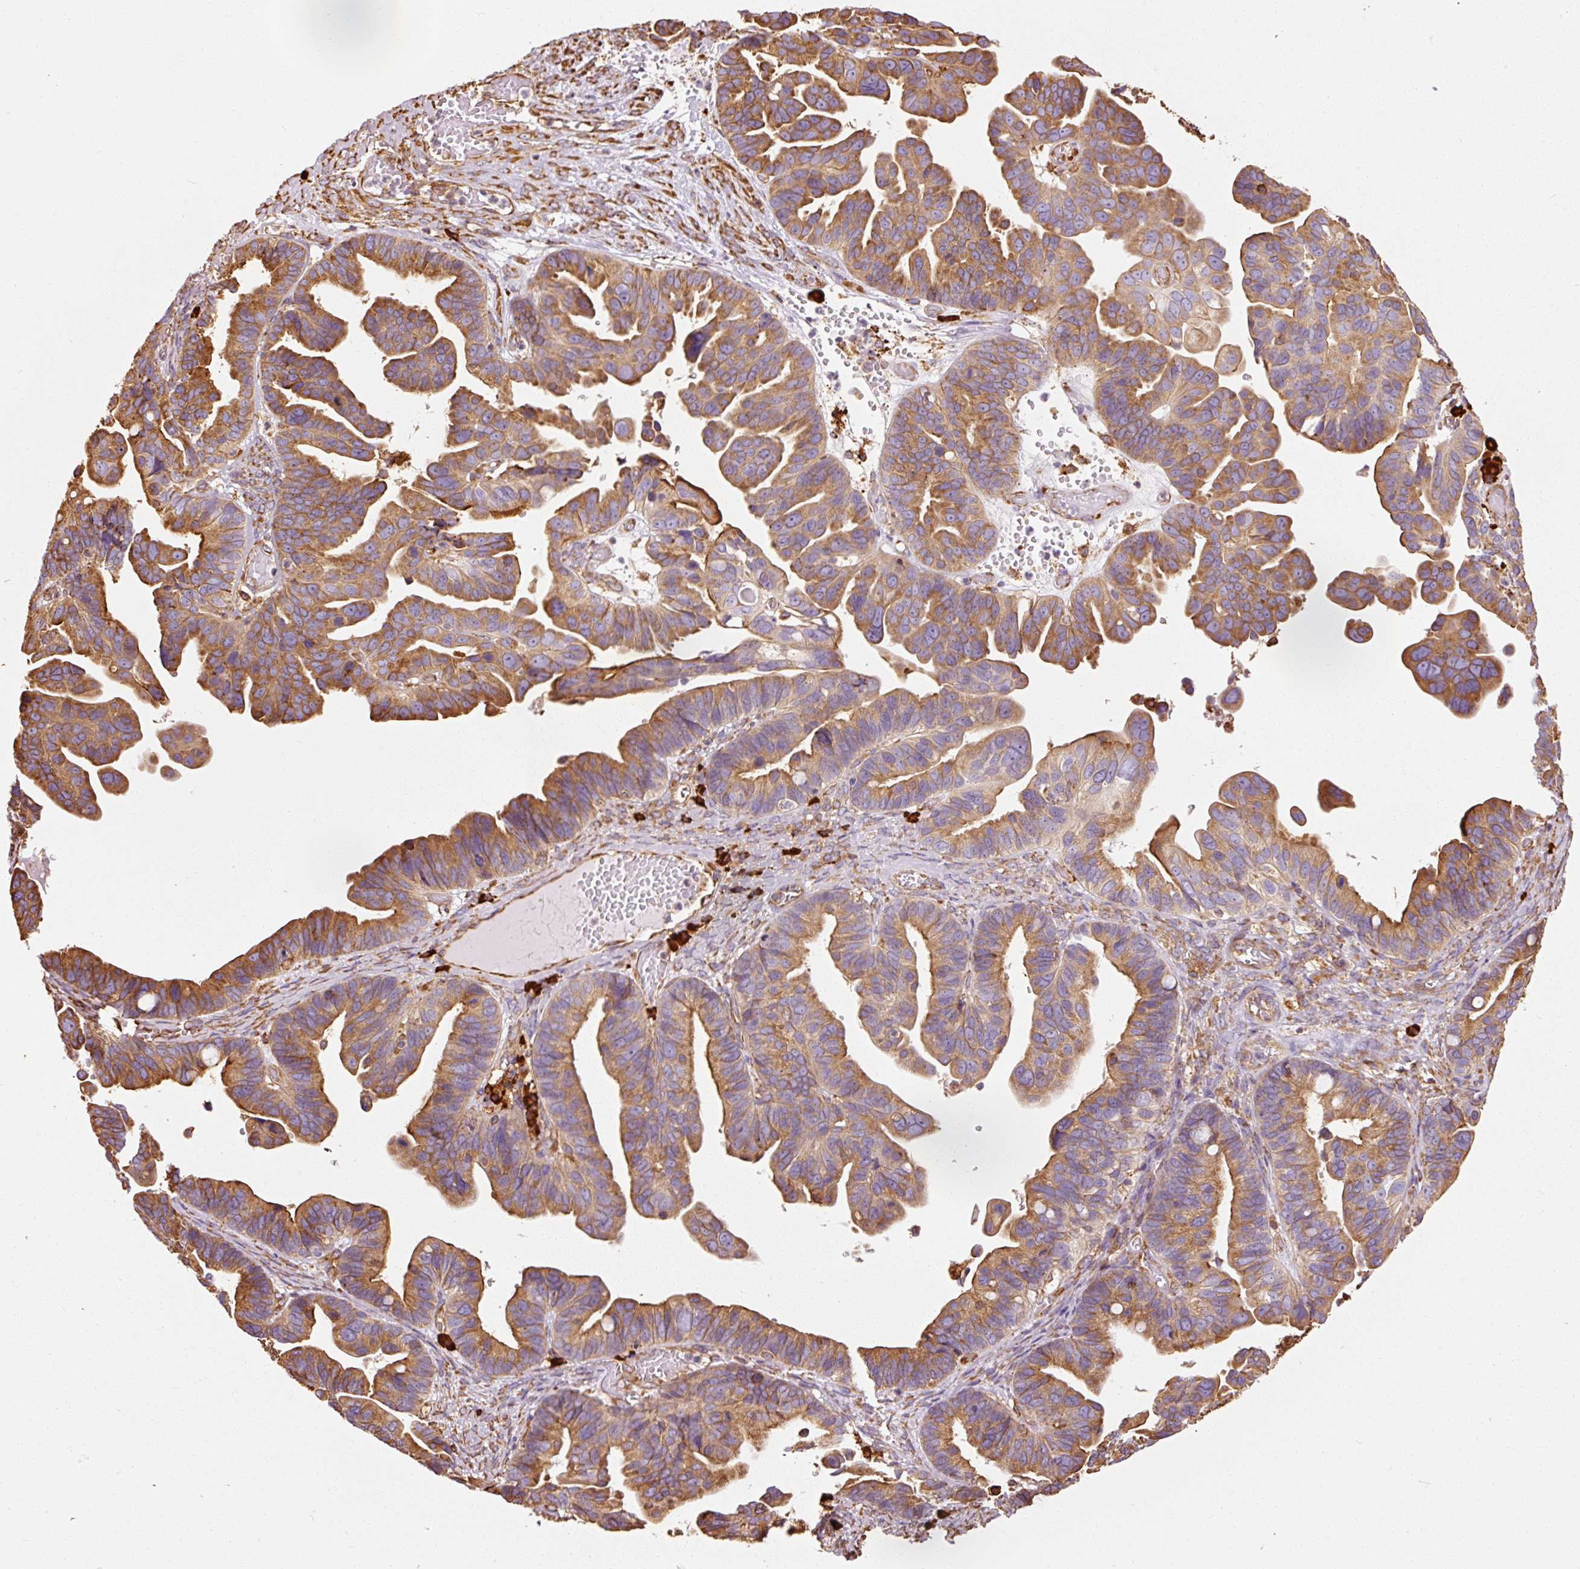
{"staining": {"intensity": "moderate", "quantity": ">75%", "location": "cytoplasmic/membranous"}, "tissue": "ovarian cancer", "cell_type": "Tumor cells", "image_type": "cancer", "snomed": [{"axis": "morphology", "description": "Cystadenocarcinoma, serous, NOS"}, {"axis": "topography", "description": "Ovary"}], "caption": "High-power microscopy captured an immunohistochemistry micrograph of ovarian cancer, revealing moderate cytoplasmic/membranous staining in about >75% of tumor cells.", "gene": "KLC1", "patient": {"sex": "female", "age": 56}}